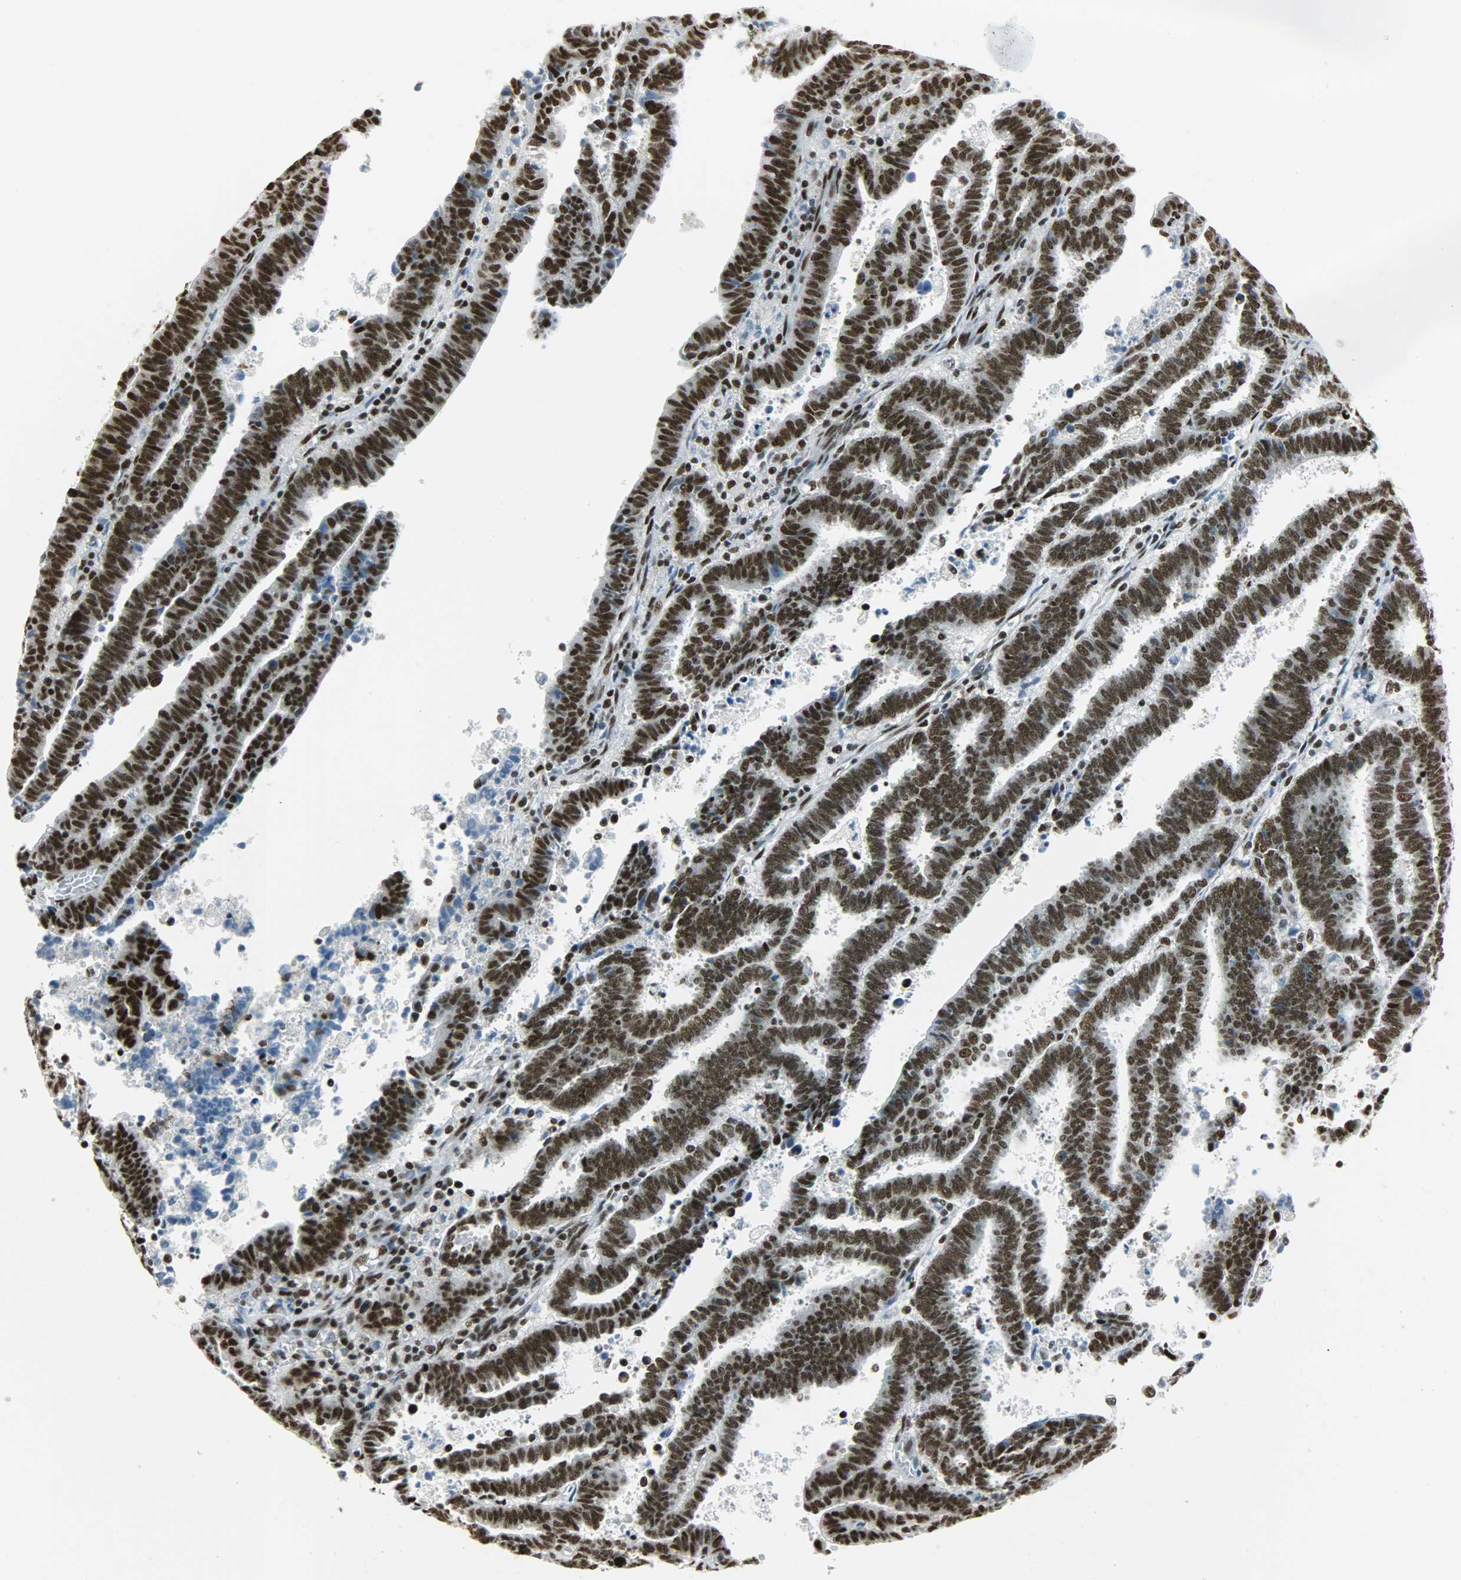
{"staining": {"intensity": "strong", "quantity": ">75%", "location": "nuclear"}, "tissue": "endometrial cancer", "cell_type": "Tumor cells", "image_type": "cancer", "snomed": [{"axis": "morphology", "description": "Adenocarcinoma, NOS"}, {"axis": "topography", "description": "Uterus"}], "caption": "A high amount of strong nuclear staining is present in approximately >75% of tumor cells in endometrial cancer (adenocarcinoma) tissue.", "gene": "SNRPA", "patient": {"sex": "female", "age": 83}}